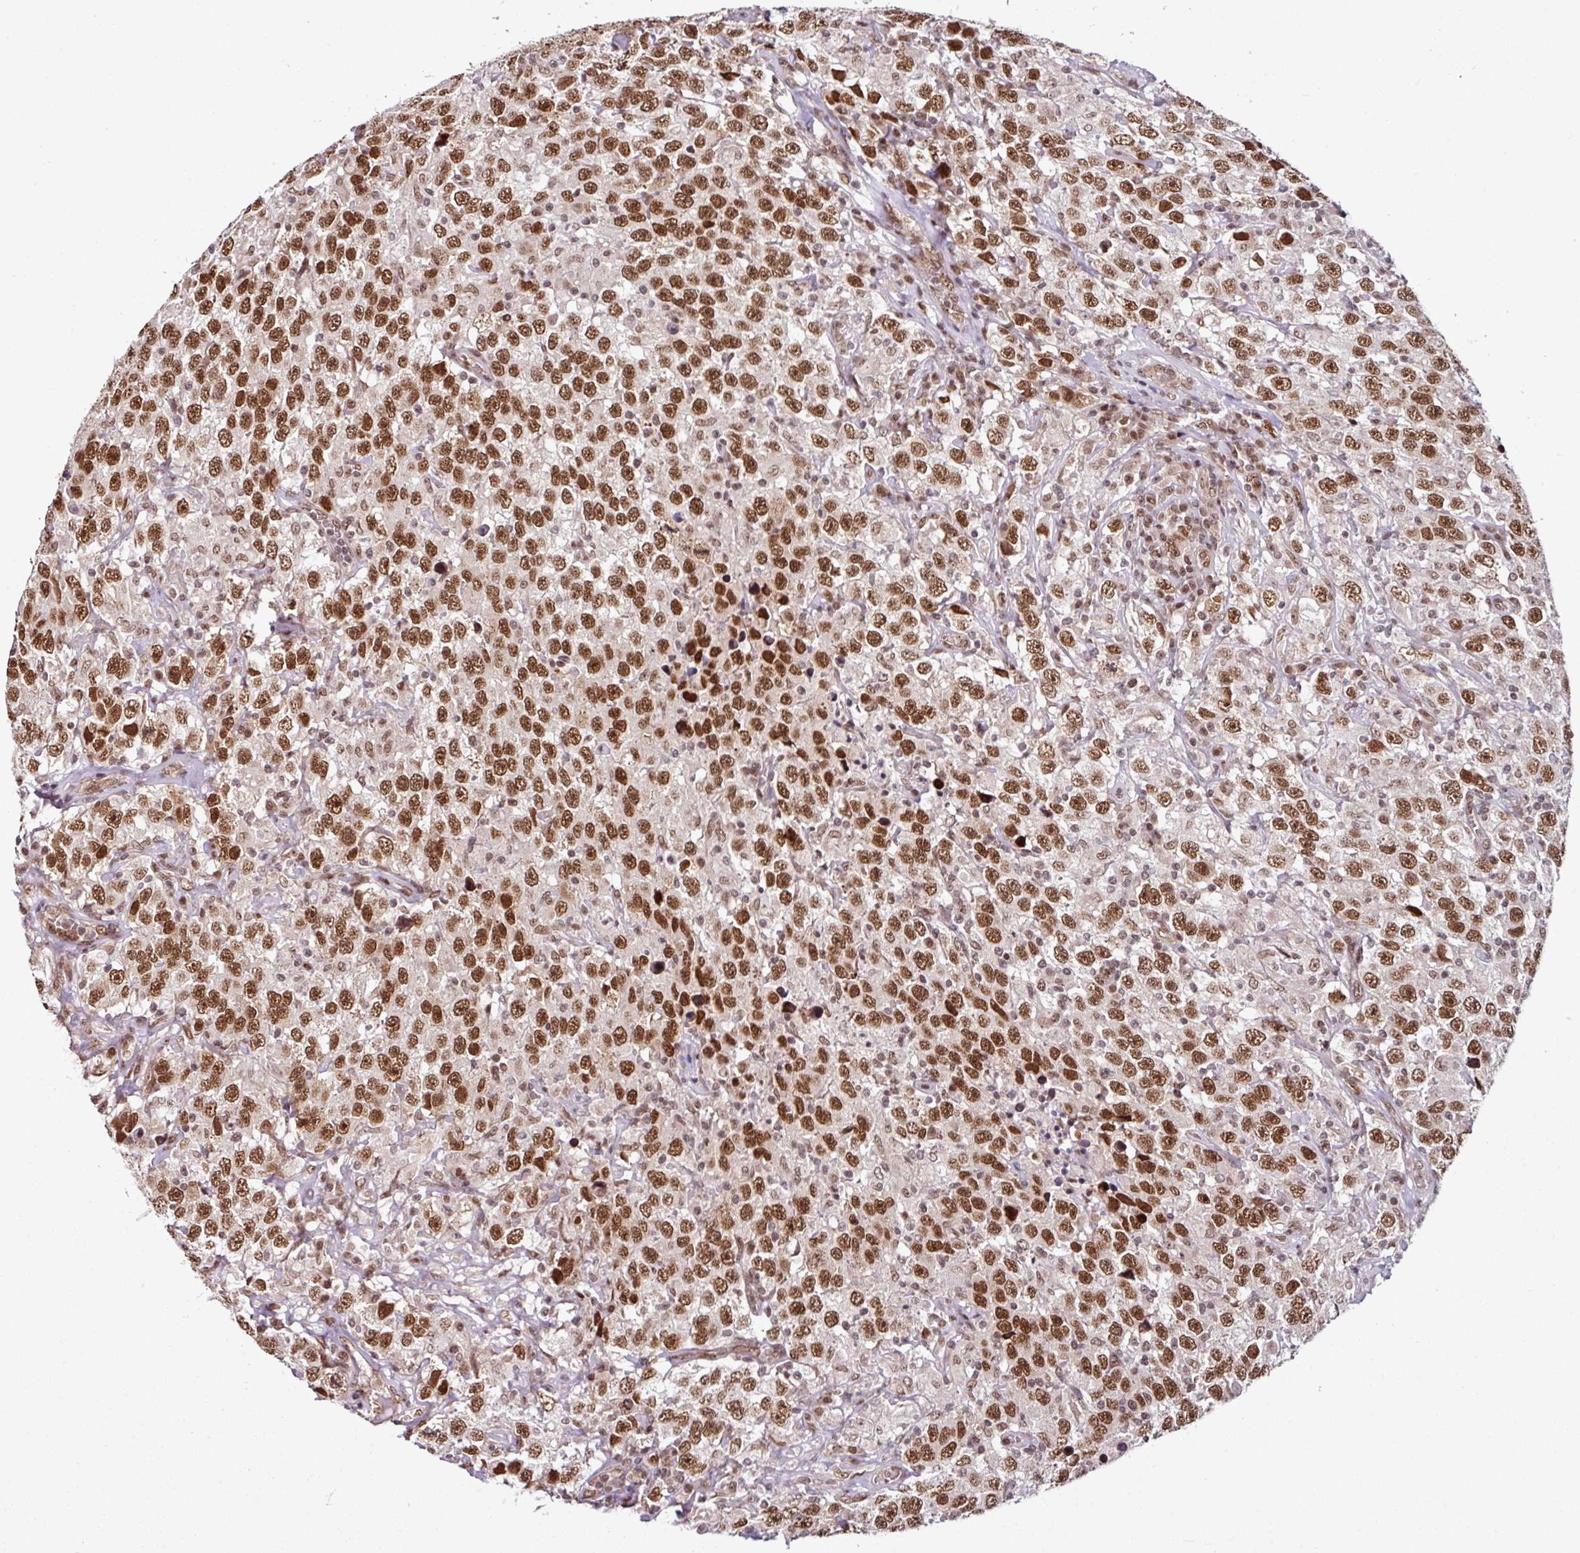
{"staining": {"intensity": "strong", "quantity": ">75%", "location": "nuclear"}, "tissue": "testis cancer", "cell_type": "Tumor cells", "image_type": "cancer", "snomed": [{"axis": "morphology", "description": "Seminoma, NOS"}, {"axis": "topography", "description": "Testis"}], "caption": "DAB immunohistochemical staining of human seminoma (testis) demonstrates strong nuclear protein staining in approximately >75% of tumor cells.", "gene": "MORF4L2", "patient": {"sex": "male", "age": 41}}